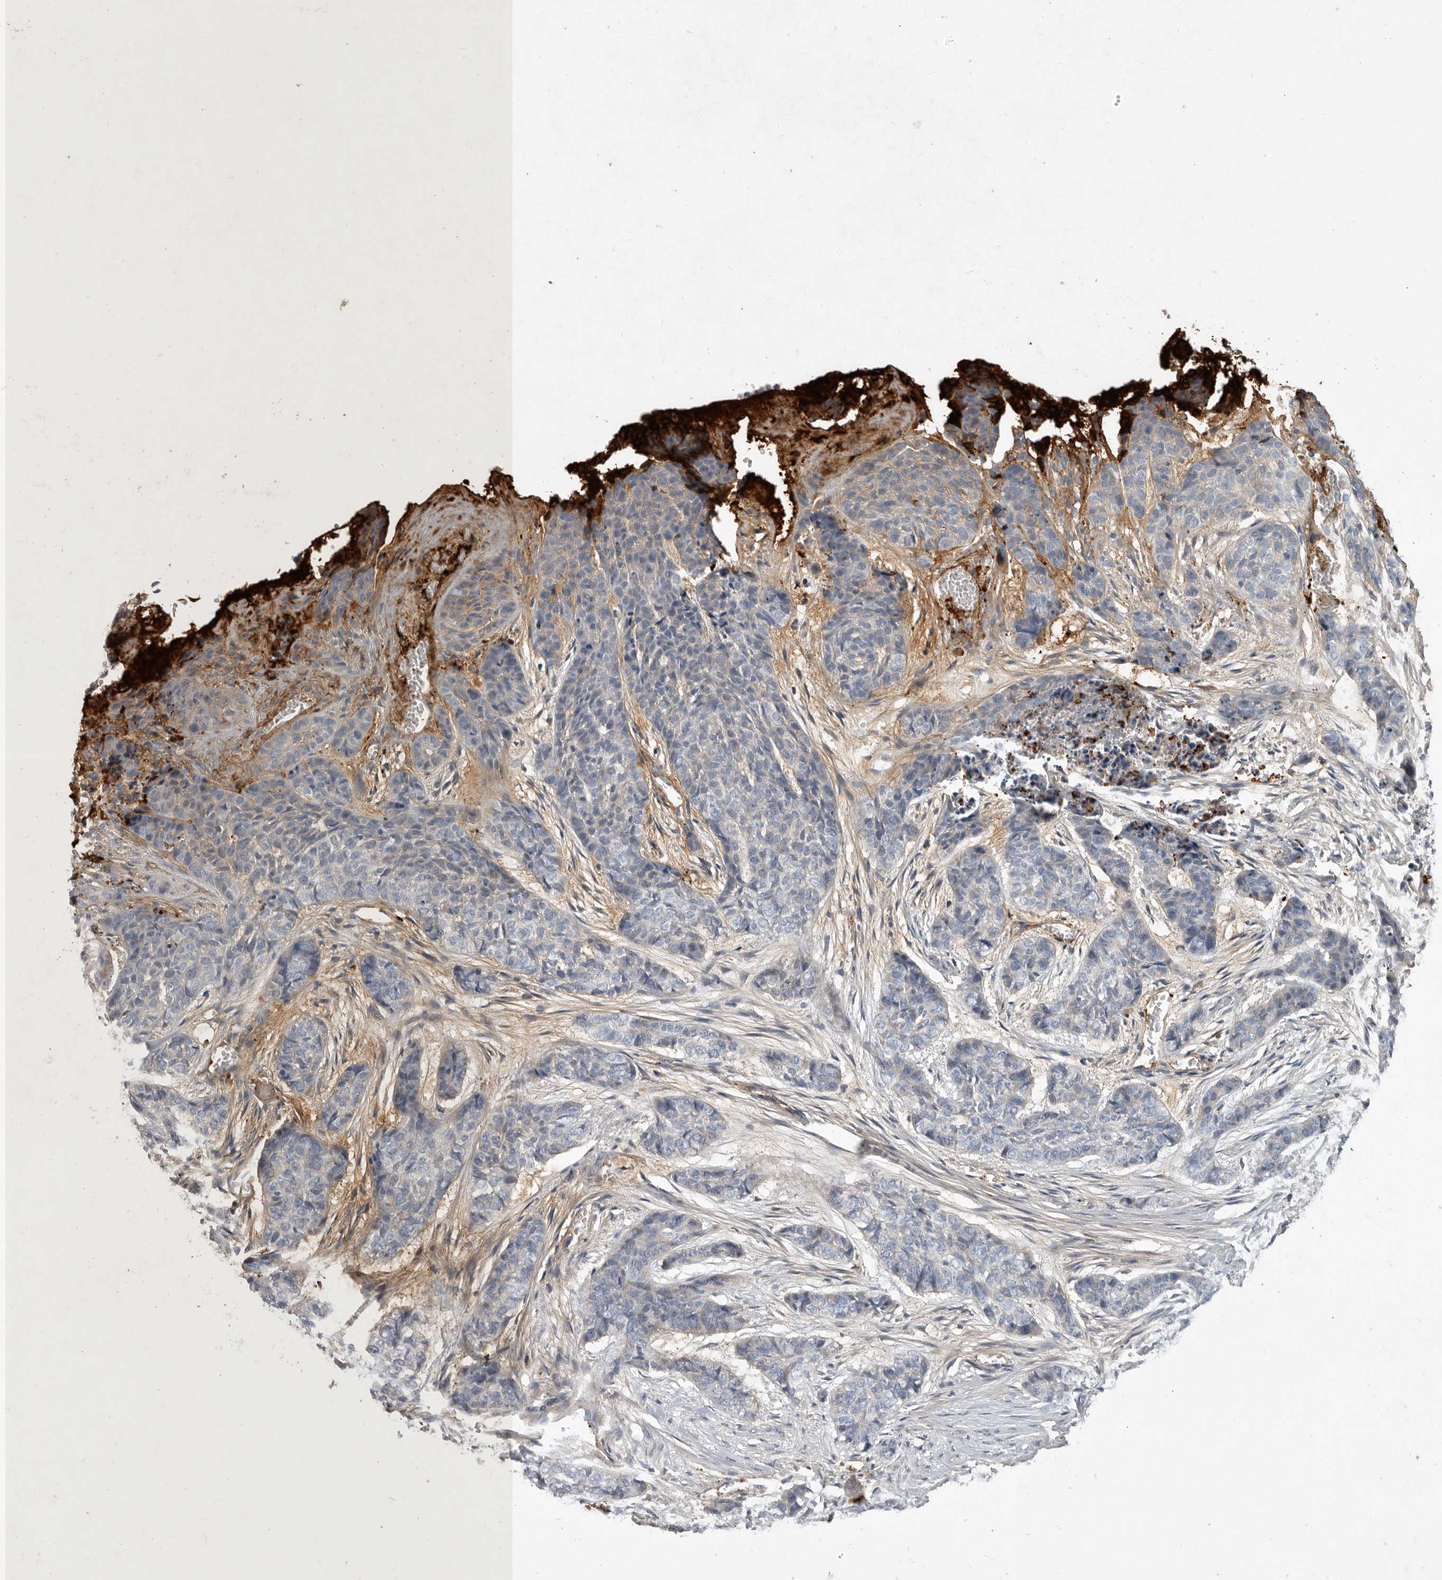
{"staining": {"intensity": "negative", "quantity": "none", "location": "none"}, "tissue": "skin cancer", "cell_type": "Tumor cells", "image_type": "cancer", "snomed": [{"axis": "morphology", "description": "Basal cell carcinoma"}, {"axis": "topography", "description": "Skin"}], "caption": "The histopathology image shows no significant staining in tumor cells of skin cancer (basal cell carcinoma). The staining was performed using DAB to visualize the protein expression in brown, while the nuclei were stained in blue with hematoxylin (Magnification: 20x).", "gene": "MLPH", "patient": {"sex": "female", "age": 64}}